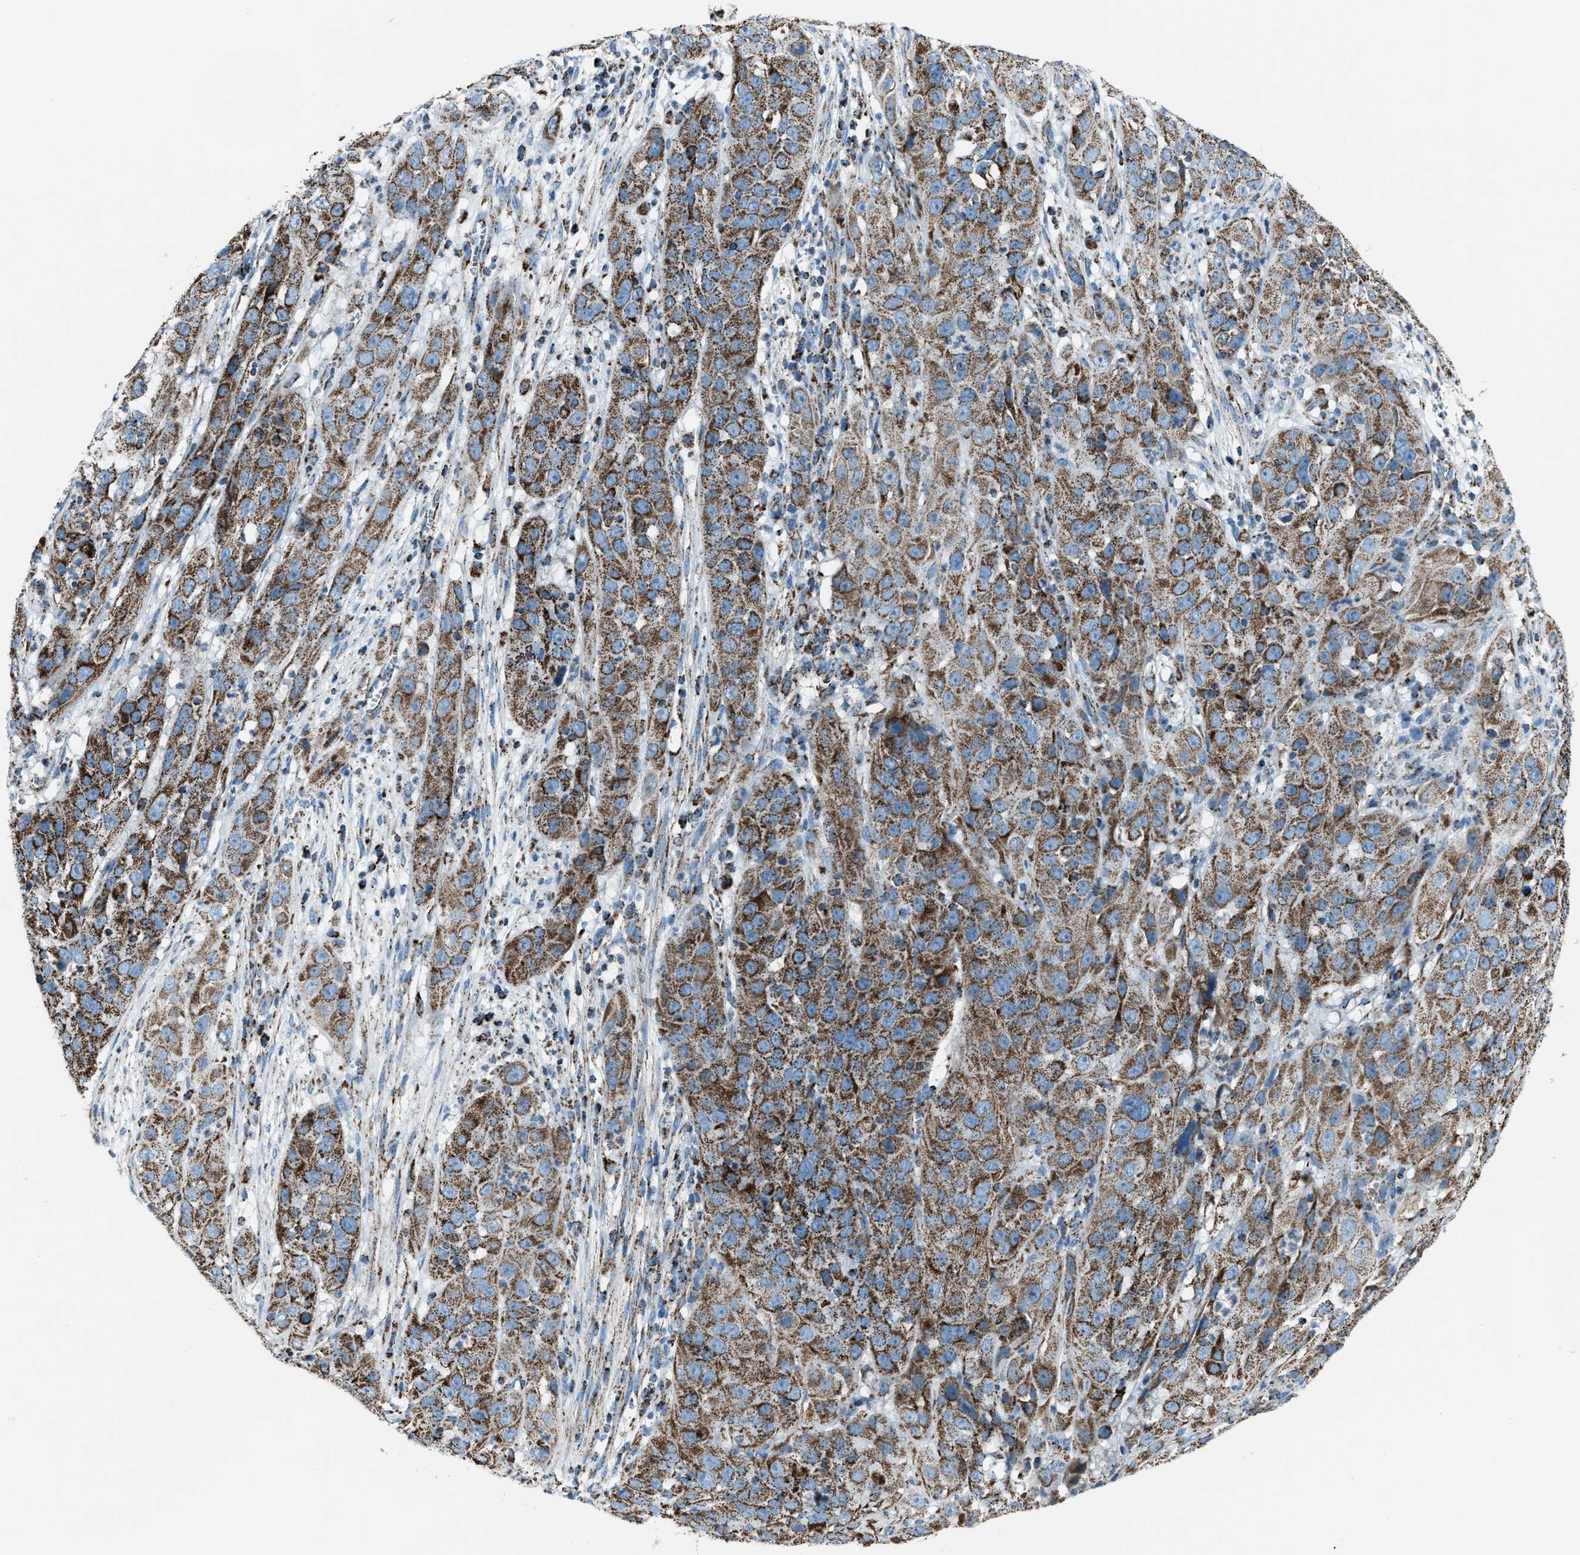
{"staining": {"intensity": "moderate", "quantity": ">75%", "location": "cytoplasmic/membranous"}, "tissue": "cervical cancer", "cell_type": "Tumor cells", "image_type": "cancer", "snomed": [{"axis": "morphology", "description": "Squamous cell carcinoma, NOS"}, {"axis": "topography", "description": "Cervix"}], "caption": "Moderate cytoplasmic/membranous staining is appreciated in approximately >75% of tumor cells in cervical cancer (squamous cell carcinoma). The protein of interest is stained brown, and the nuclei are stained in blue (DAB IHC with brightfield microscopy, high magnification).", "gene": "MDH2", "patient": {"sex": "female", "age": 32}}